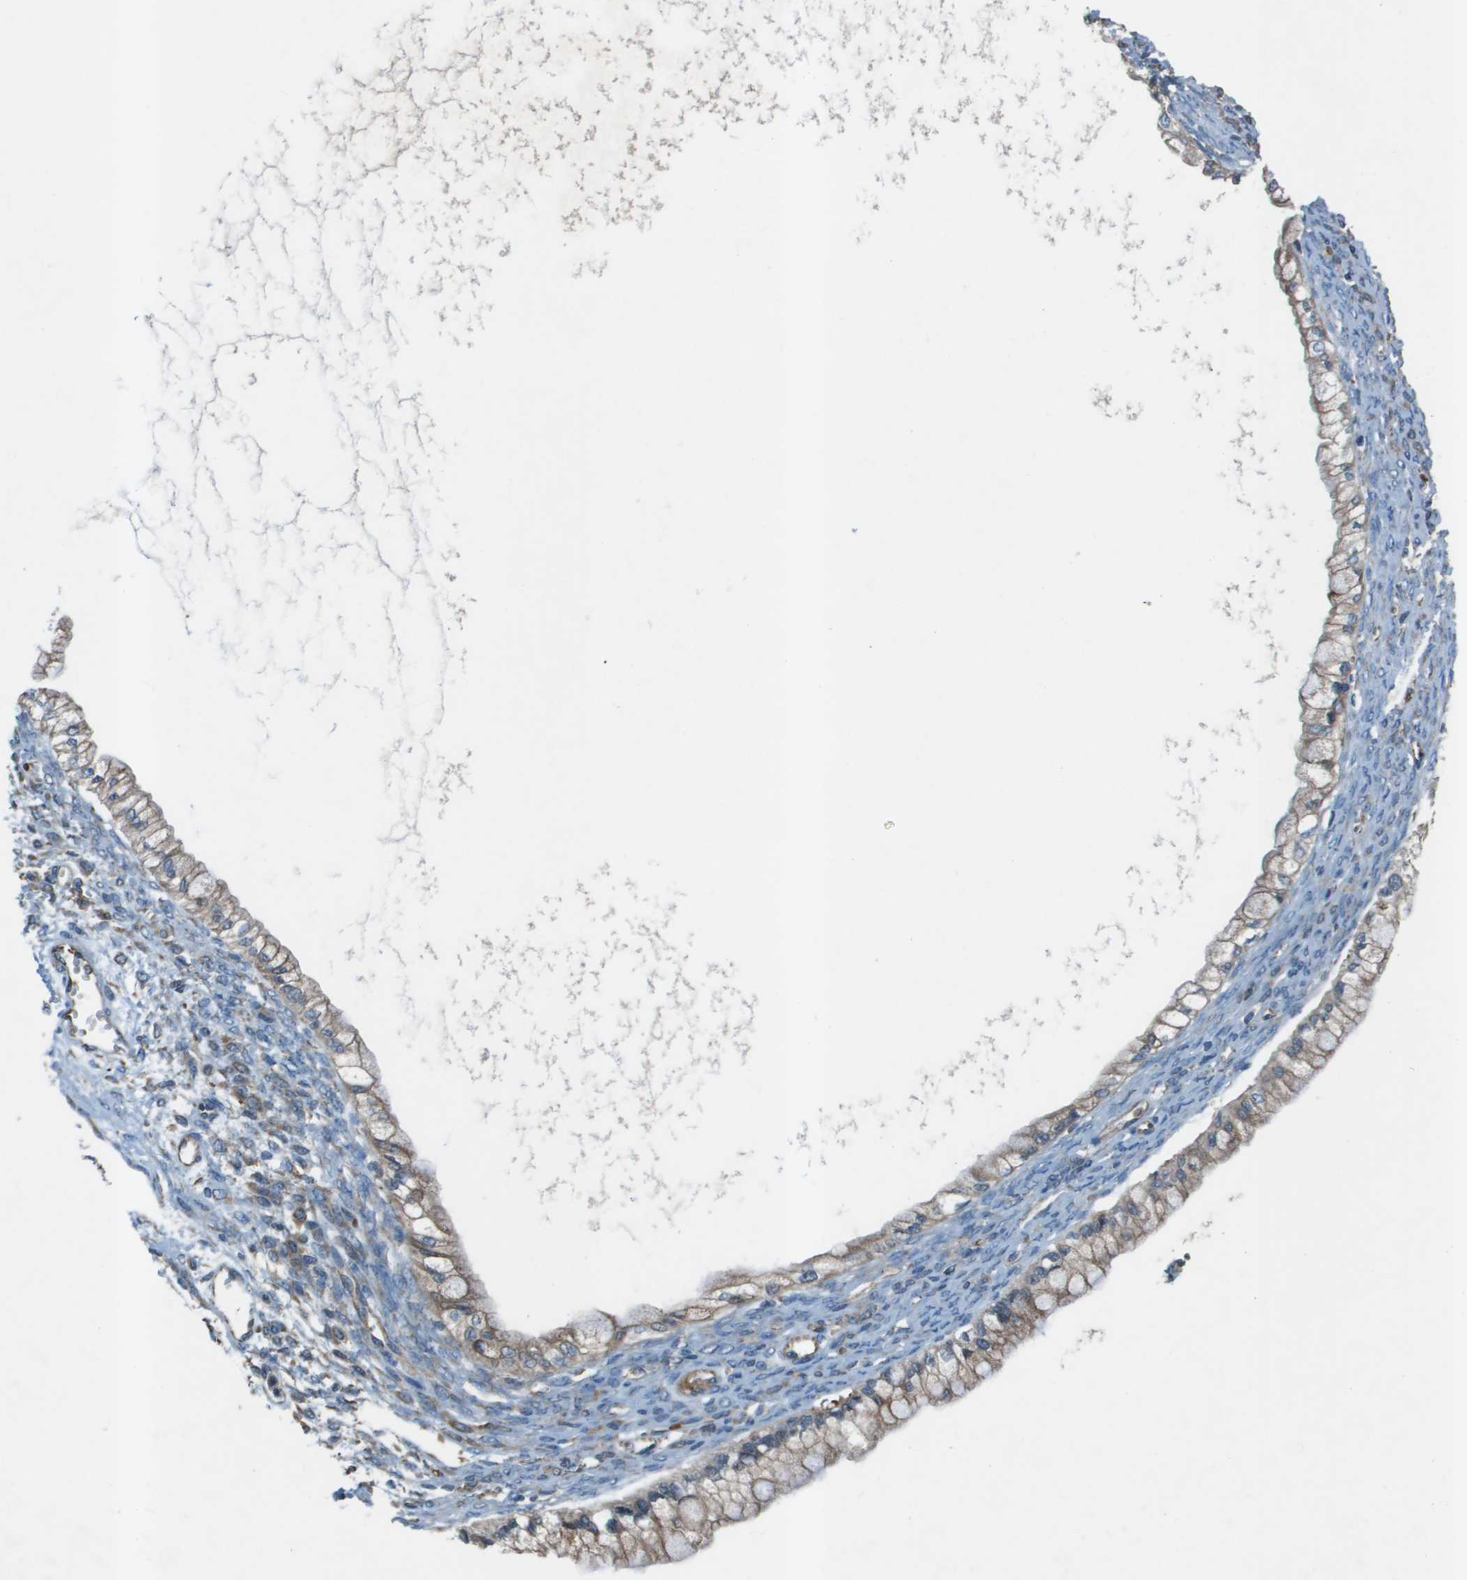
{"staining": {"intensity": "moderate", "quantity": "25%-75%", "location": "cytoplasmic/membranous"}, "tissue": "ovarian cancer", "cell_type": "Tumor cells", "image_type": "cancer", "snomed": [{"axis": "morphology", "description": "Cystadenocarcinoma, mucinous, NOS"}, {"axis": "topography", "description": "Ovary"}], "caption": "Ovarian cancer (mucinous cystadenocarcinoma) stained with a brown dye displays moderate cytoplasmic/membranous positive positivity in approximately 25%-75% of tumor cells.", "gene": "UTS2", "patient": {"sex": "female", "age": 57}}